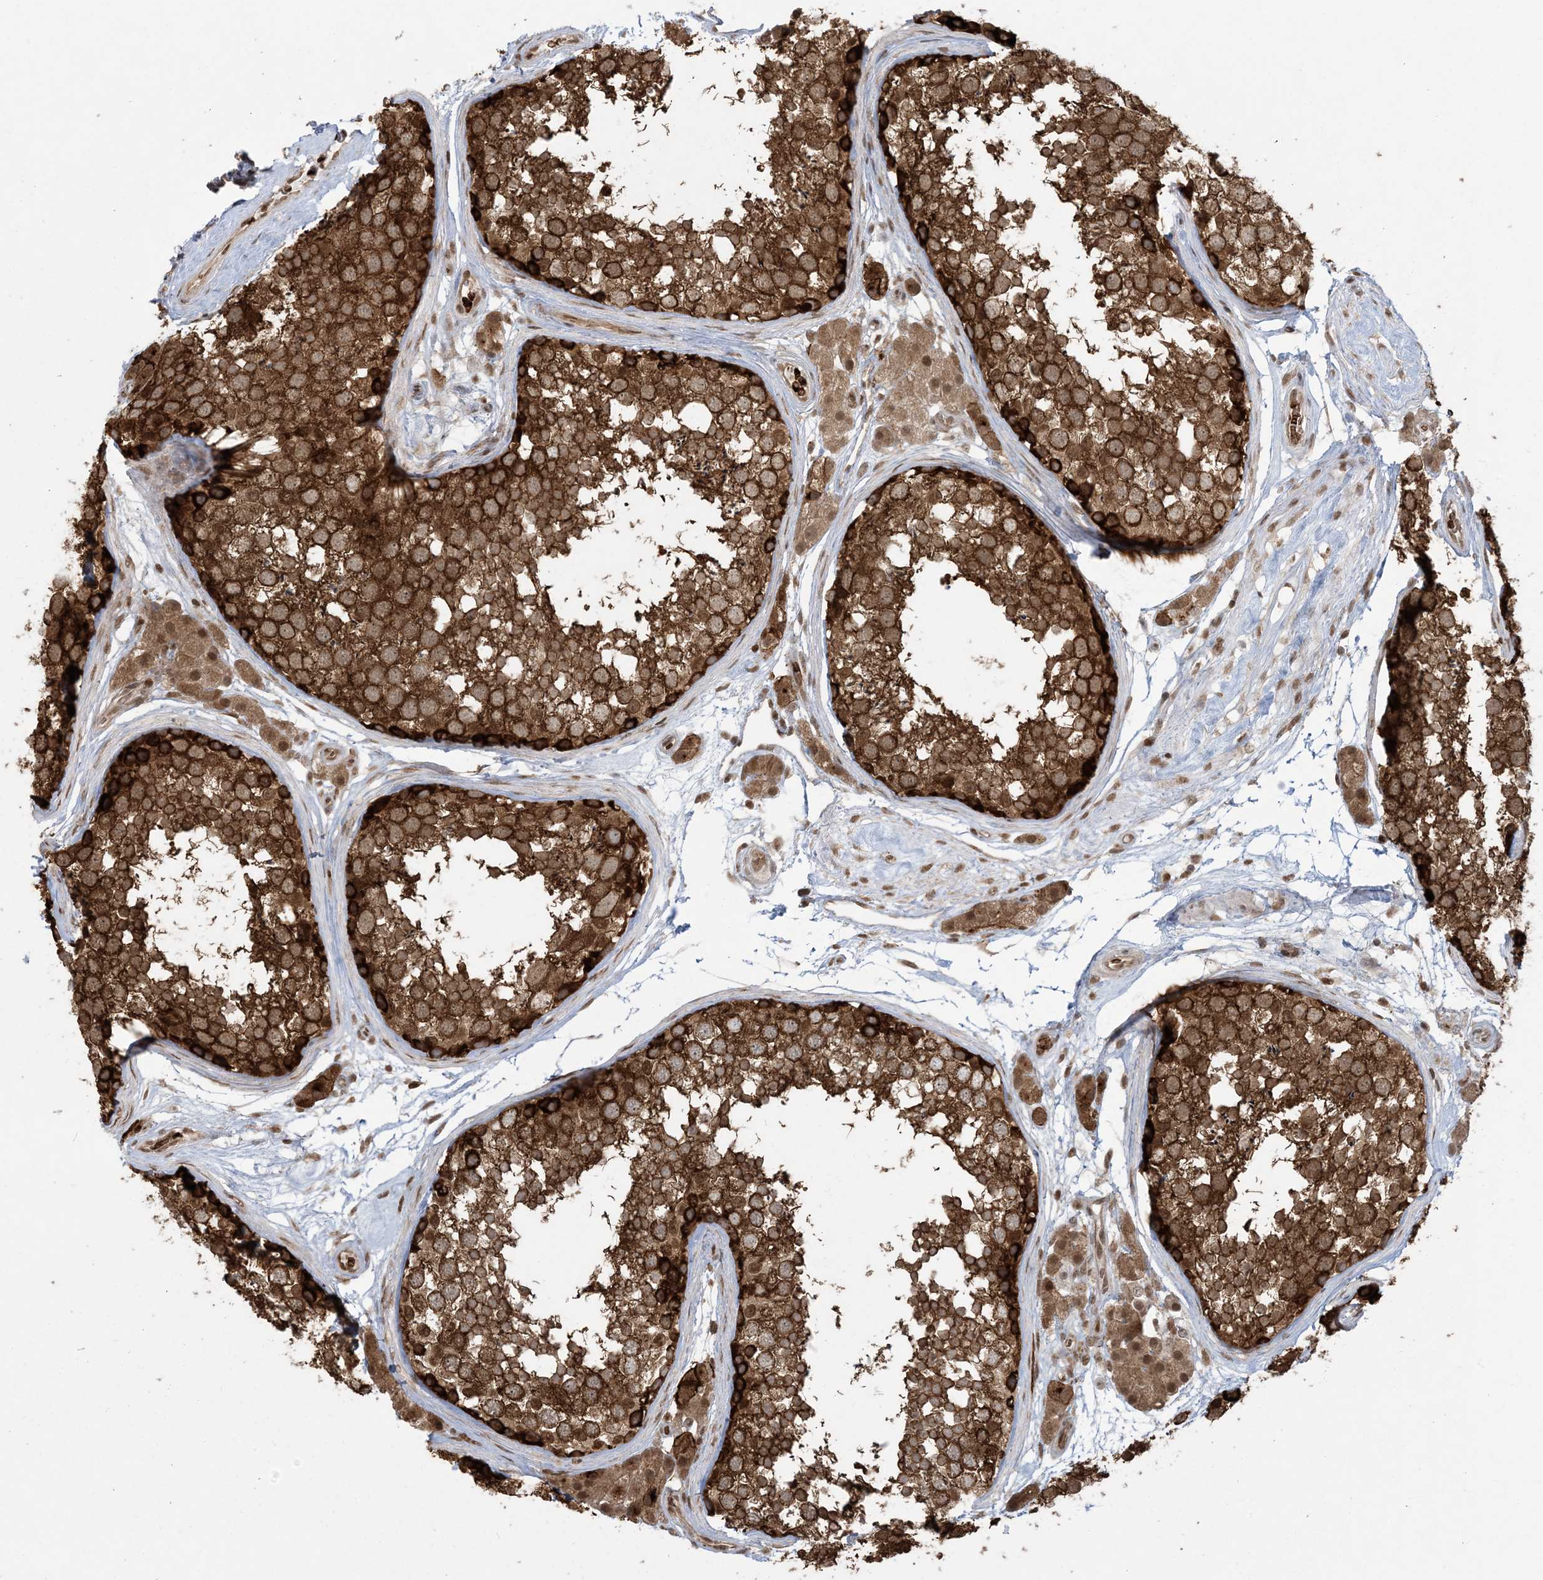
{"staining": {"intensity": "strong", "quantity": ">75%", "location": "cytoplasmic/membranous"}, "tissue": "testis", "cell_type": "Cells in seminiferous ducts", "image_type": "normal", "snomed": [{"axis": "morphology", "description": "Normal tissue, NOS"}, {"axis": "topography", "description": "Testis"}], "caption": "Testis was stained to show a protein in brown. There is high levels of strong cytoplasmic/membranous staining in approximately >75% of cells in seminiferous ducts. The protein is shown in brown color, while the nuclei are stained blue.", "gene": "ABCF3", "patient": {"sex": "male", "age": 56}}